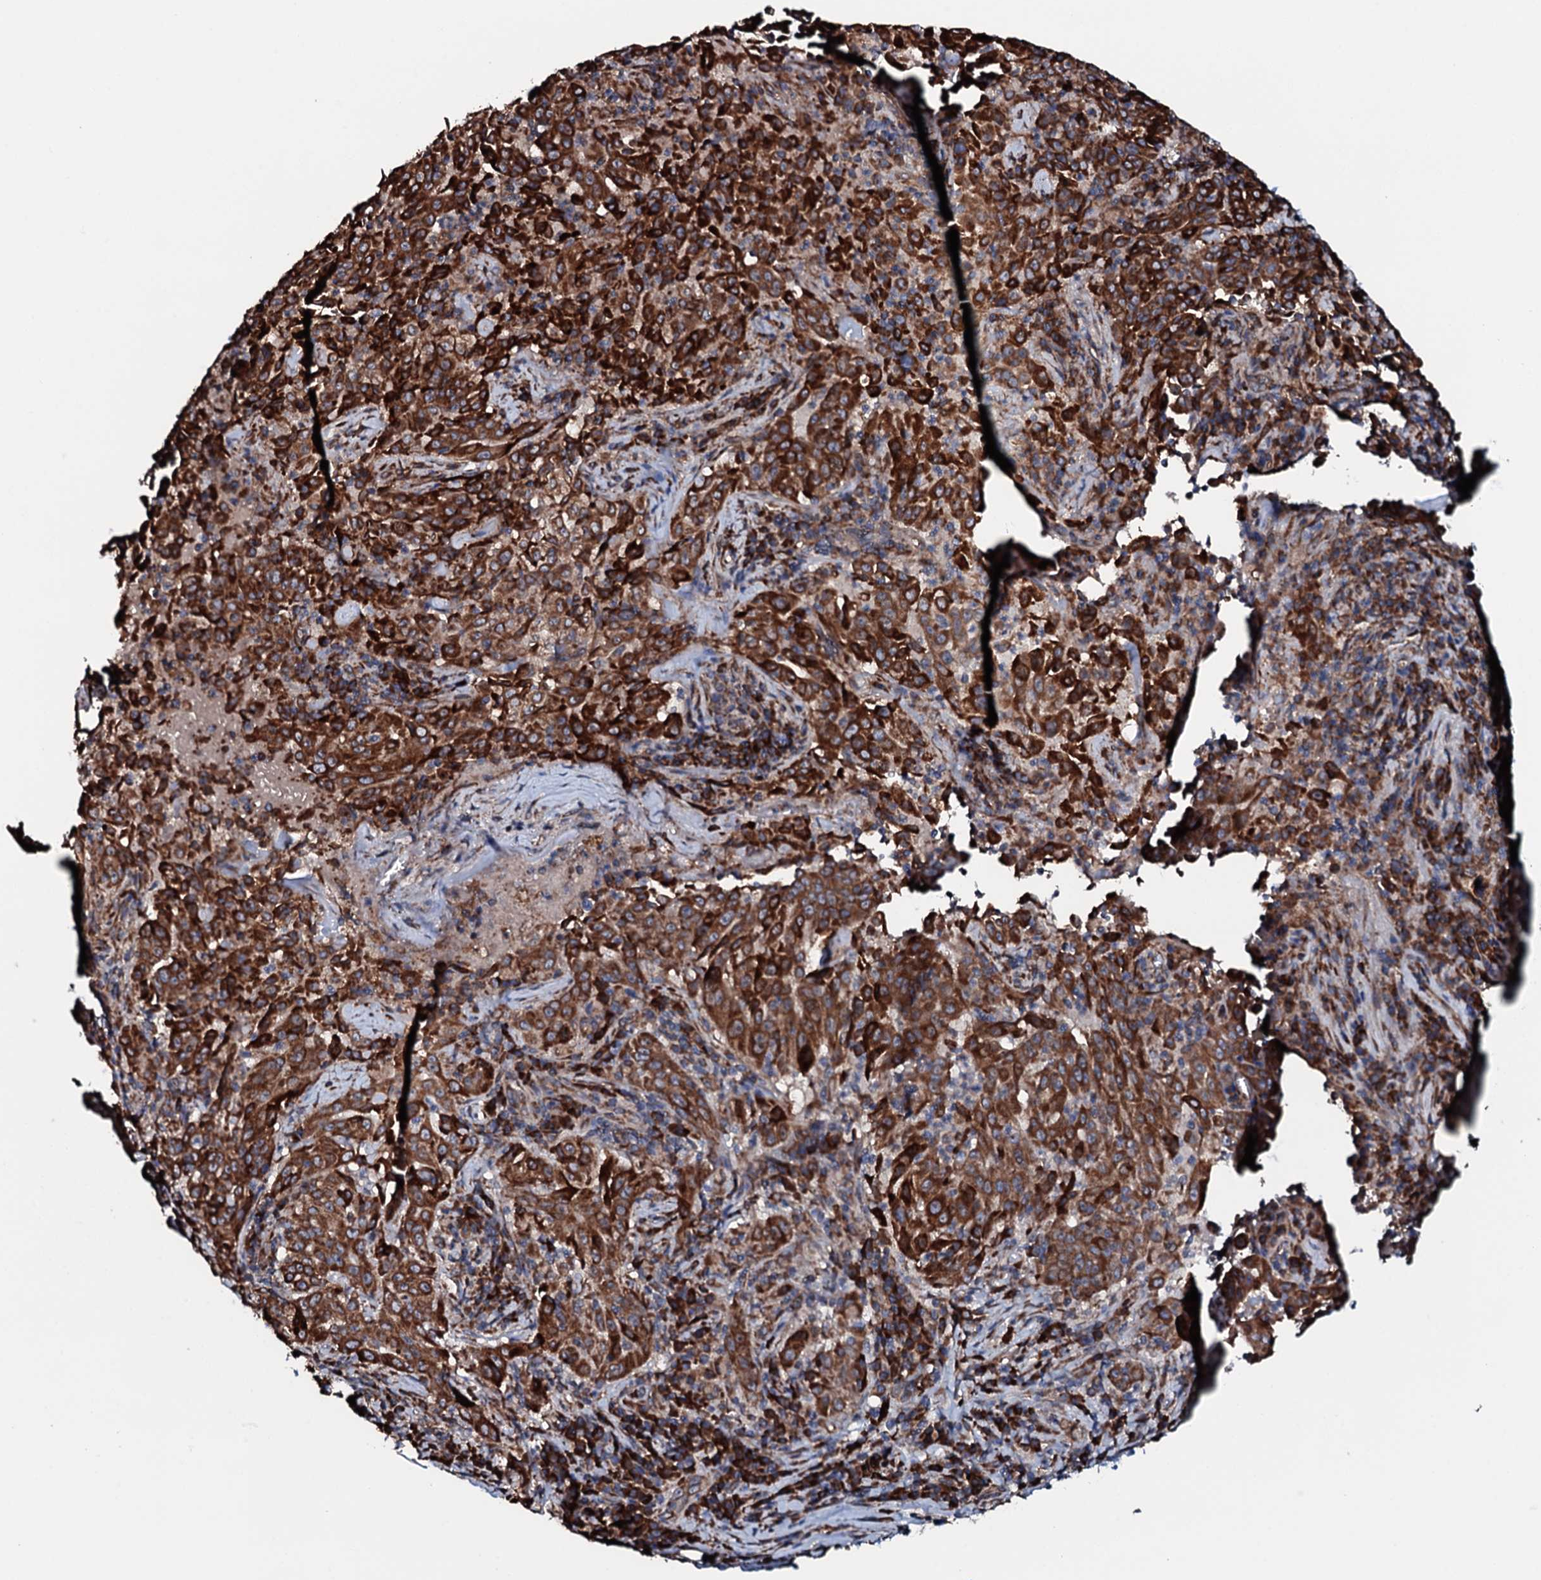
{"staining": {"intensity": "strong", "quantity": ">75%", "location": "cytoplasmic/membranous"}, "tissue": "pancreatic cancer", "cell_type": "Tumor cells", "image_type": "cancer", "snomed": [{"axis": "morphology", "description": "Adenocarcinoma, NOS"}, {"axis": "topography", "description": "Pancreas"}], "caption": "Immunohistochemical staining of adenocarcinoma (pancreatic) exhibits high levels of strong cytoplasmic/membranous positivity in about >75% of tumor cells.", "gene": "RAB12", "patient": {"sex": "male", "age": 63}}